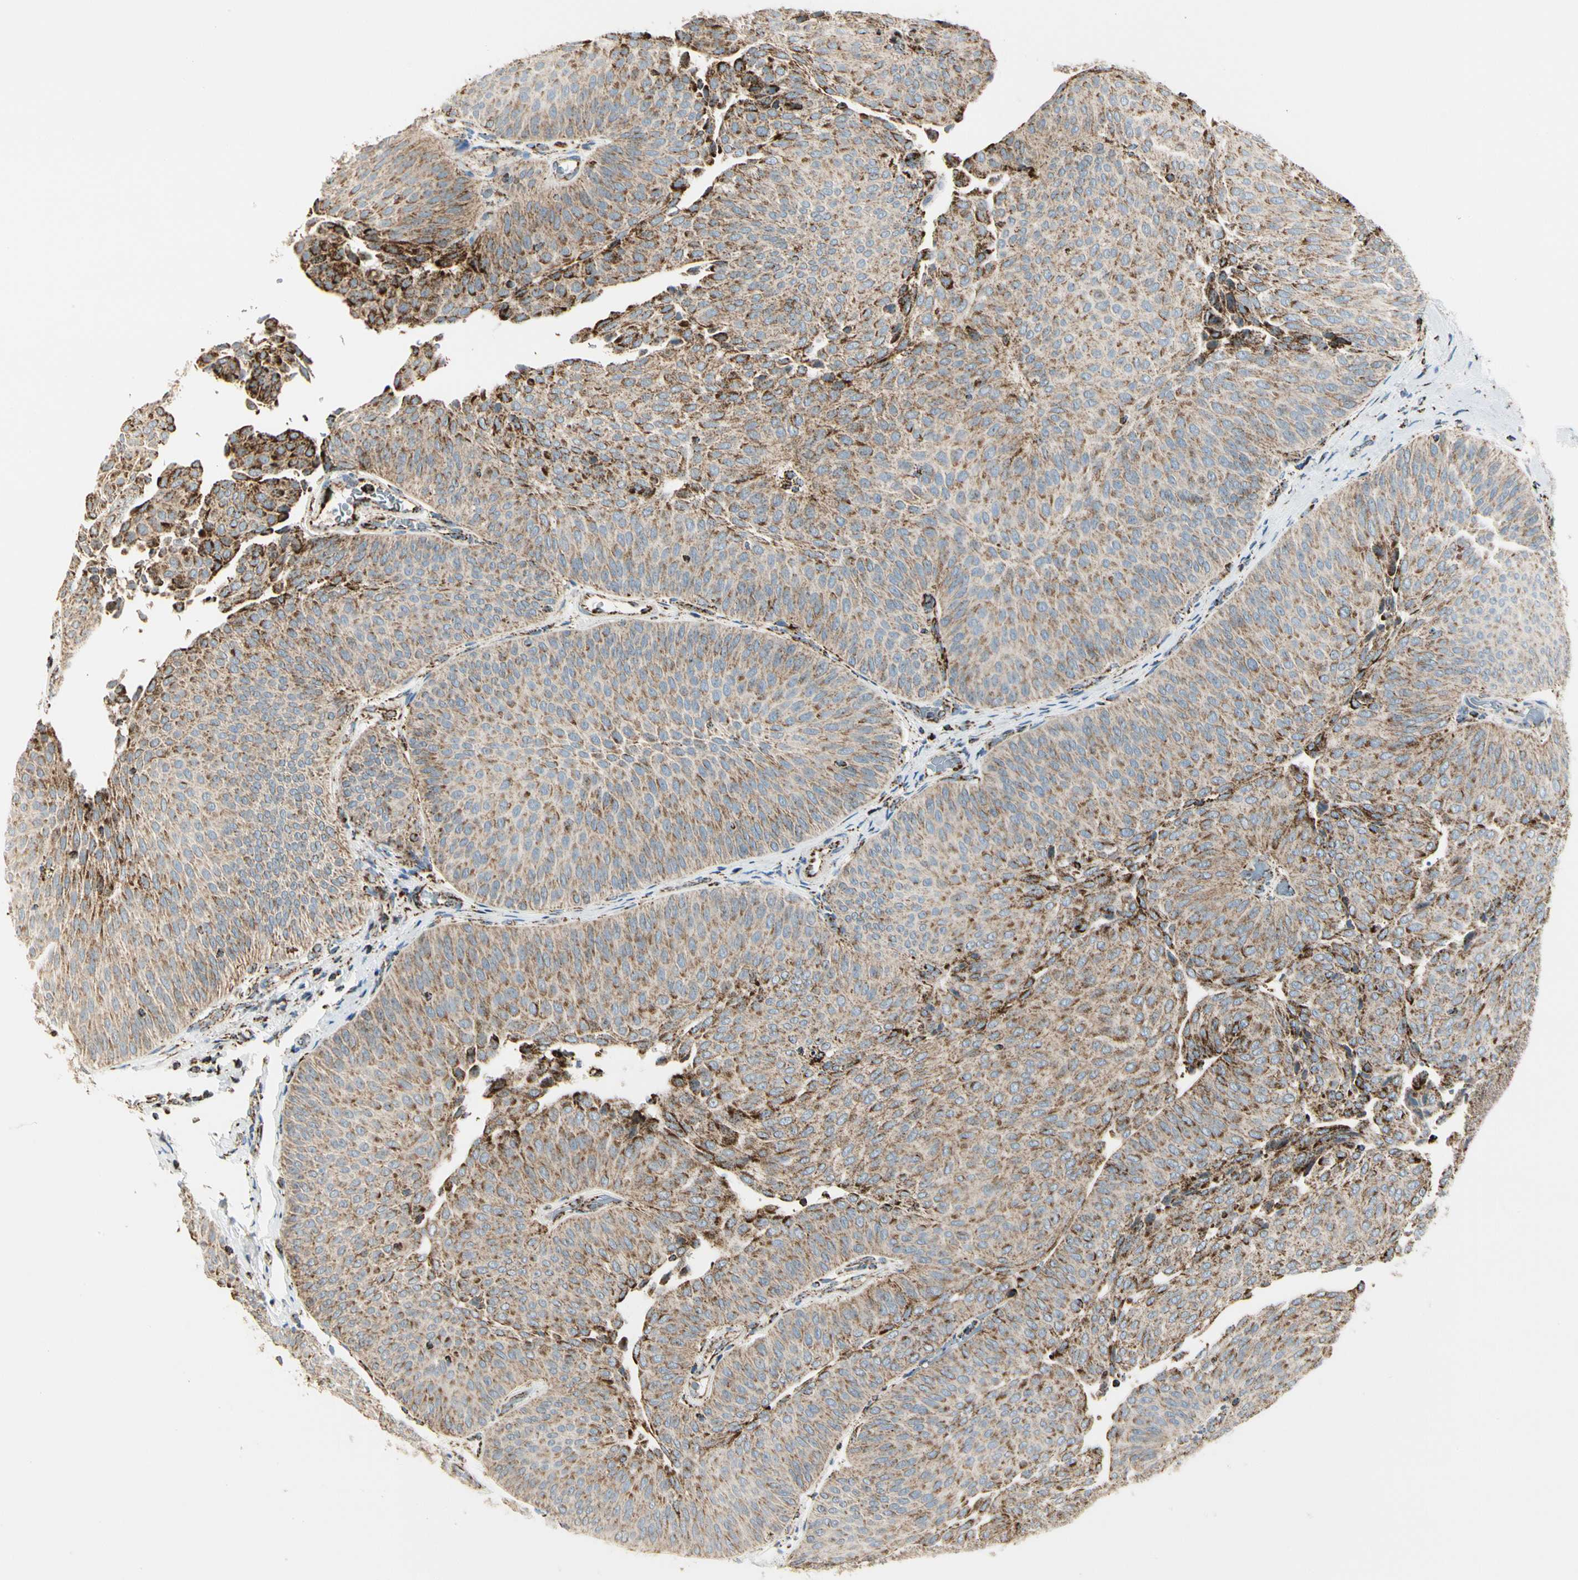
{"staining": {"intensity": "moderate", "quantity": "<25%", "location": "cytoplasmic/membranous"}, "tissue": "urothelial cancer", "cell_type": "Tumor cells", "image_type": "cancer", "snomed": [{"axis": "morphology", "description": "Urothelial carcinoma, Low grade"}, {"axis": "topography", "description": "Urinary bladder"}], "caption": "DAB immunohistochemical staining of urothelial cancer demonstrates moderate cytoplasmic/membranous protein positivity in about <25% of tumor cells. Immunohistochemistry stains the protein in brown and the nuclei are stained blue.", "gene": "ME2", "patient": {"sex": "female", "age": 60}}